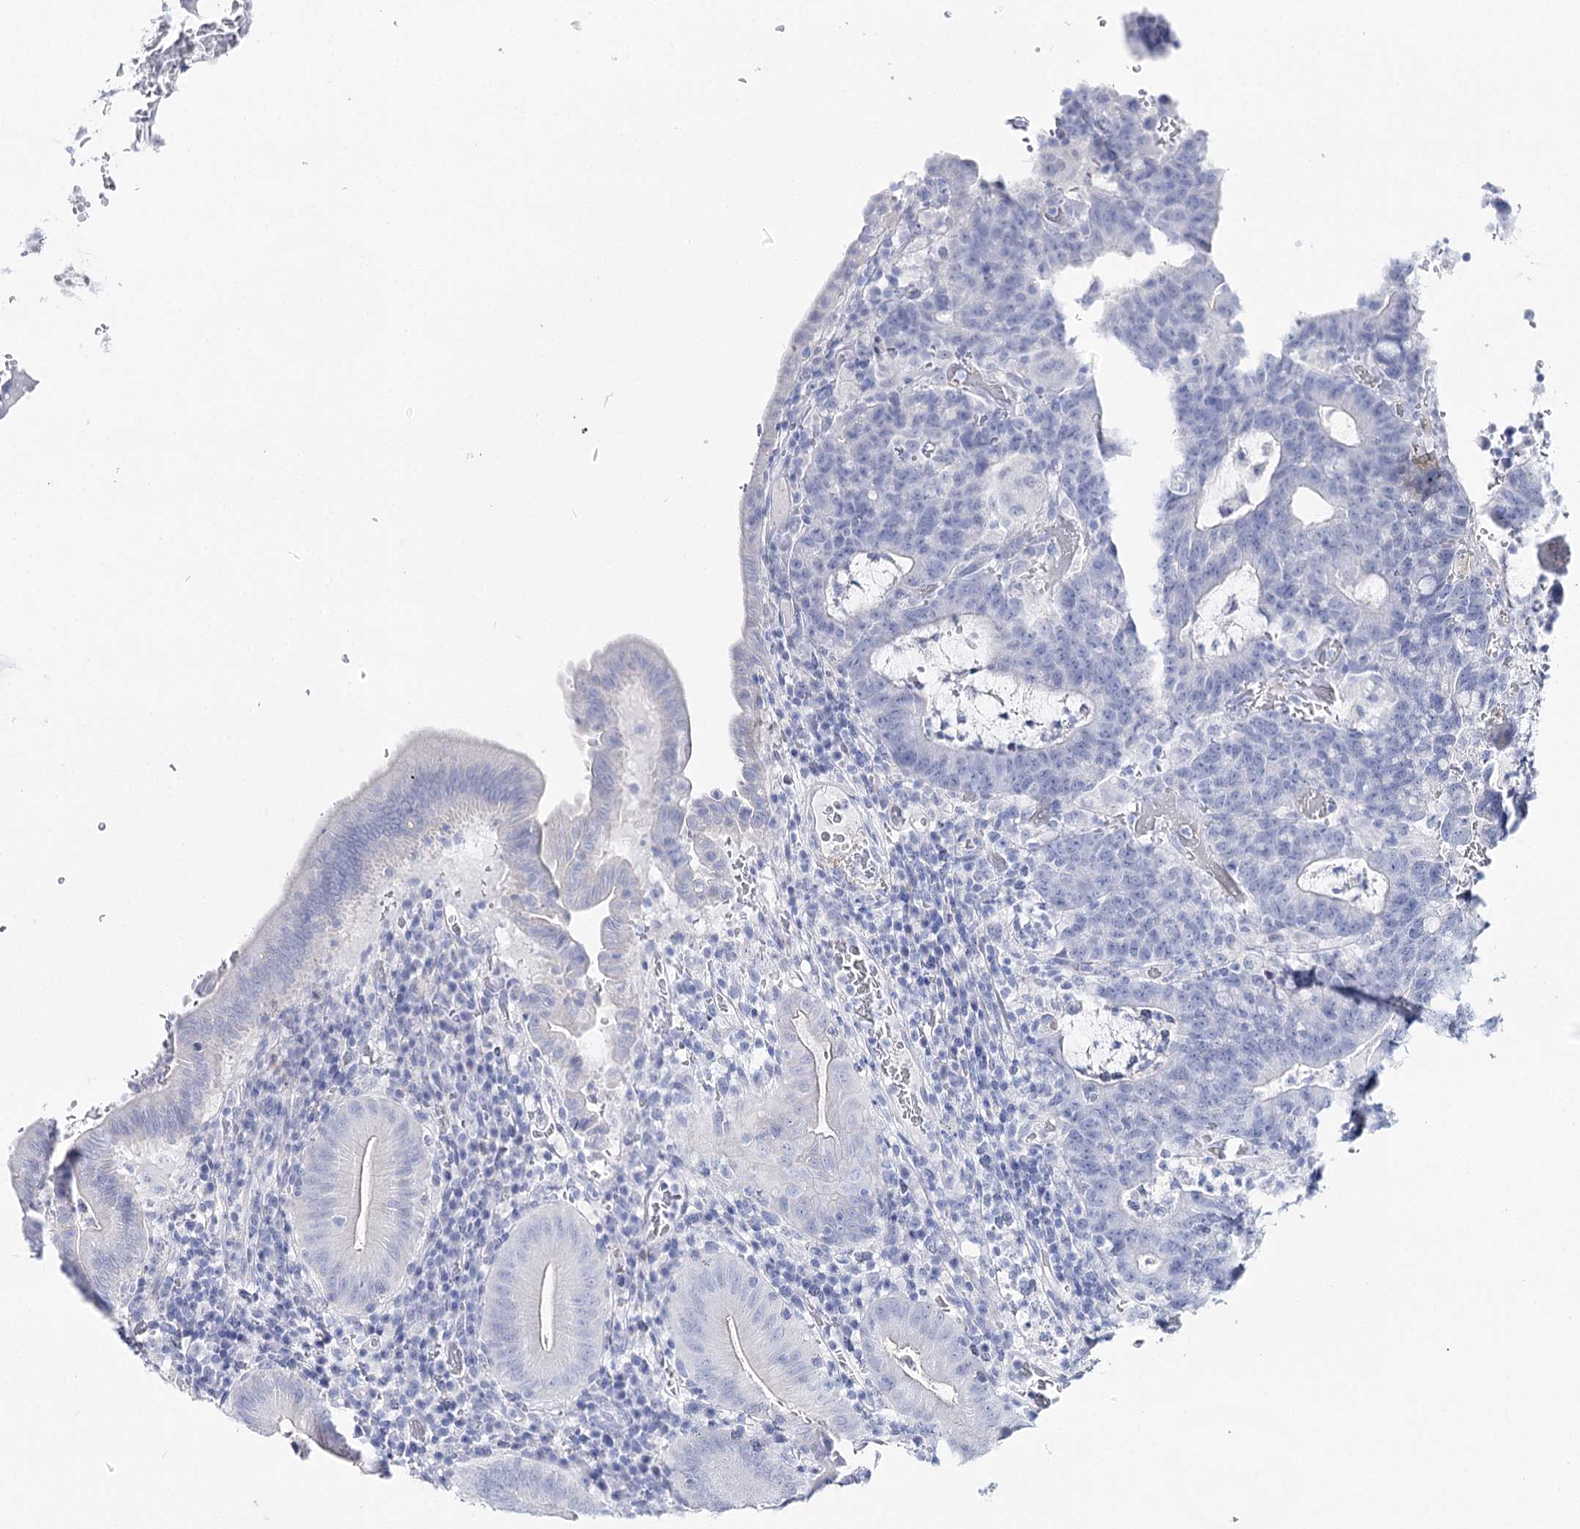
{"staining": {"intensity": "negative", "quantity": "none", "location": "none"}, "tissue": "colorectal cancer", "cell_type": "Tumor cells", "image_type": "cancer", "snomed": [{"axis": "morphology", "description": "Normal tissue, NOS"}, {"axis": "morphology", "description": "Adenocarcinoma, NOS"}, {"axis": "topography", "description": "Colon"}], "caption": "Colorectal cancer was stained to show a protein in brown. There is no significant staining in tumor cells.", "gene": "AGXT2", "patient": {"sex": "female", "age": 75}}